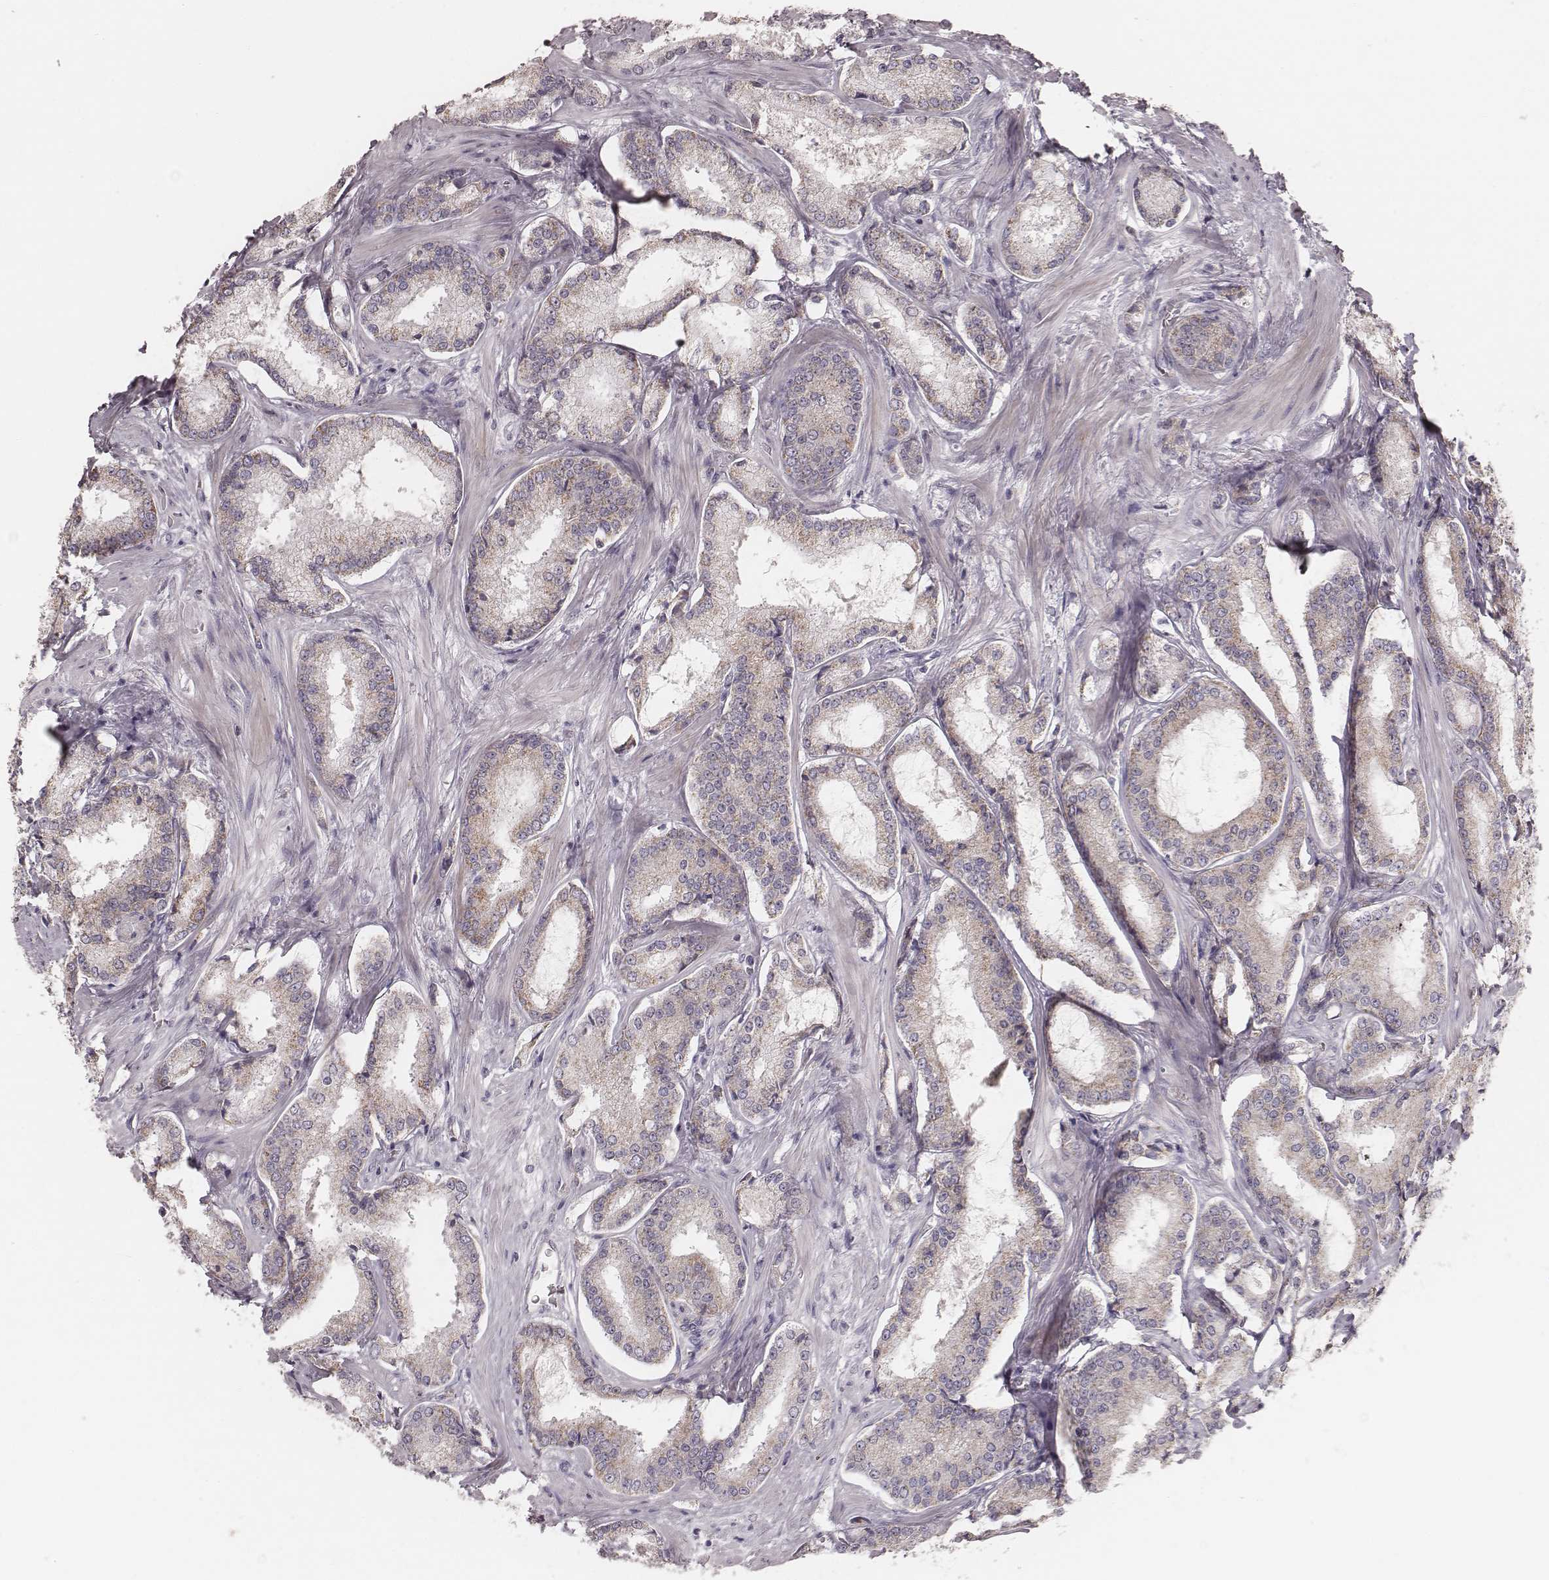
{"staining": {"intensity": "weak", "quantity": "<25%", "location": "cytoplasmic/membranous"}, "tissue": "prostate cancer", "cell_type": "Tumor cells", "image_type": "cancer", "snomed": [{"axis": "morphology", "description": "Adenocarcinoma, Low grade"}, {"axis": "topography", "description": "Prostate"}], "caption": "Tumor cells are negative for brown protein staining in prostate low-grade adenocarcinoma. Brightfield microscopy of immunohistochemistry (IHC) stained with DAB (3,3'-diaminobenzidine) (brown) and hematoxylin (blue), captured at high magnification.", "gene": "KIF5C", "patient": {"sex": "male", "age": 56}}